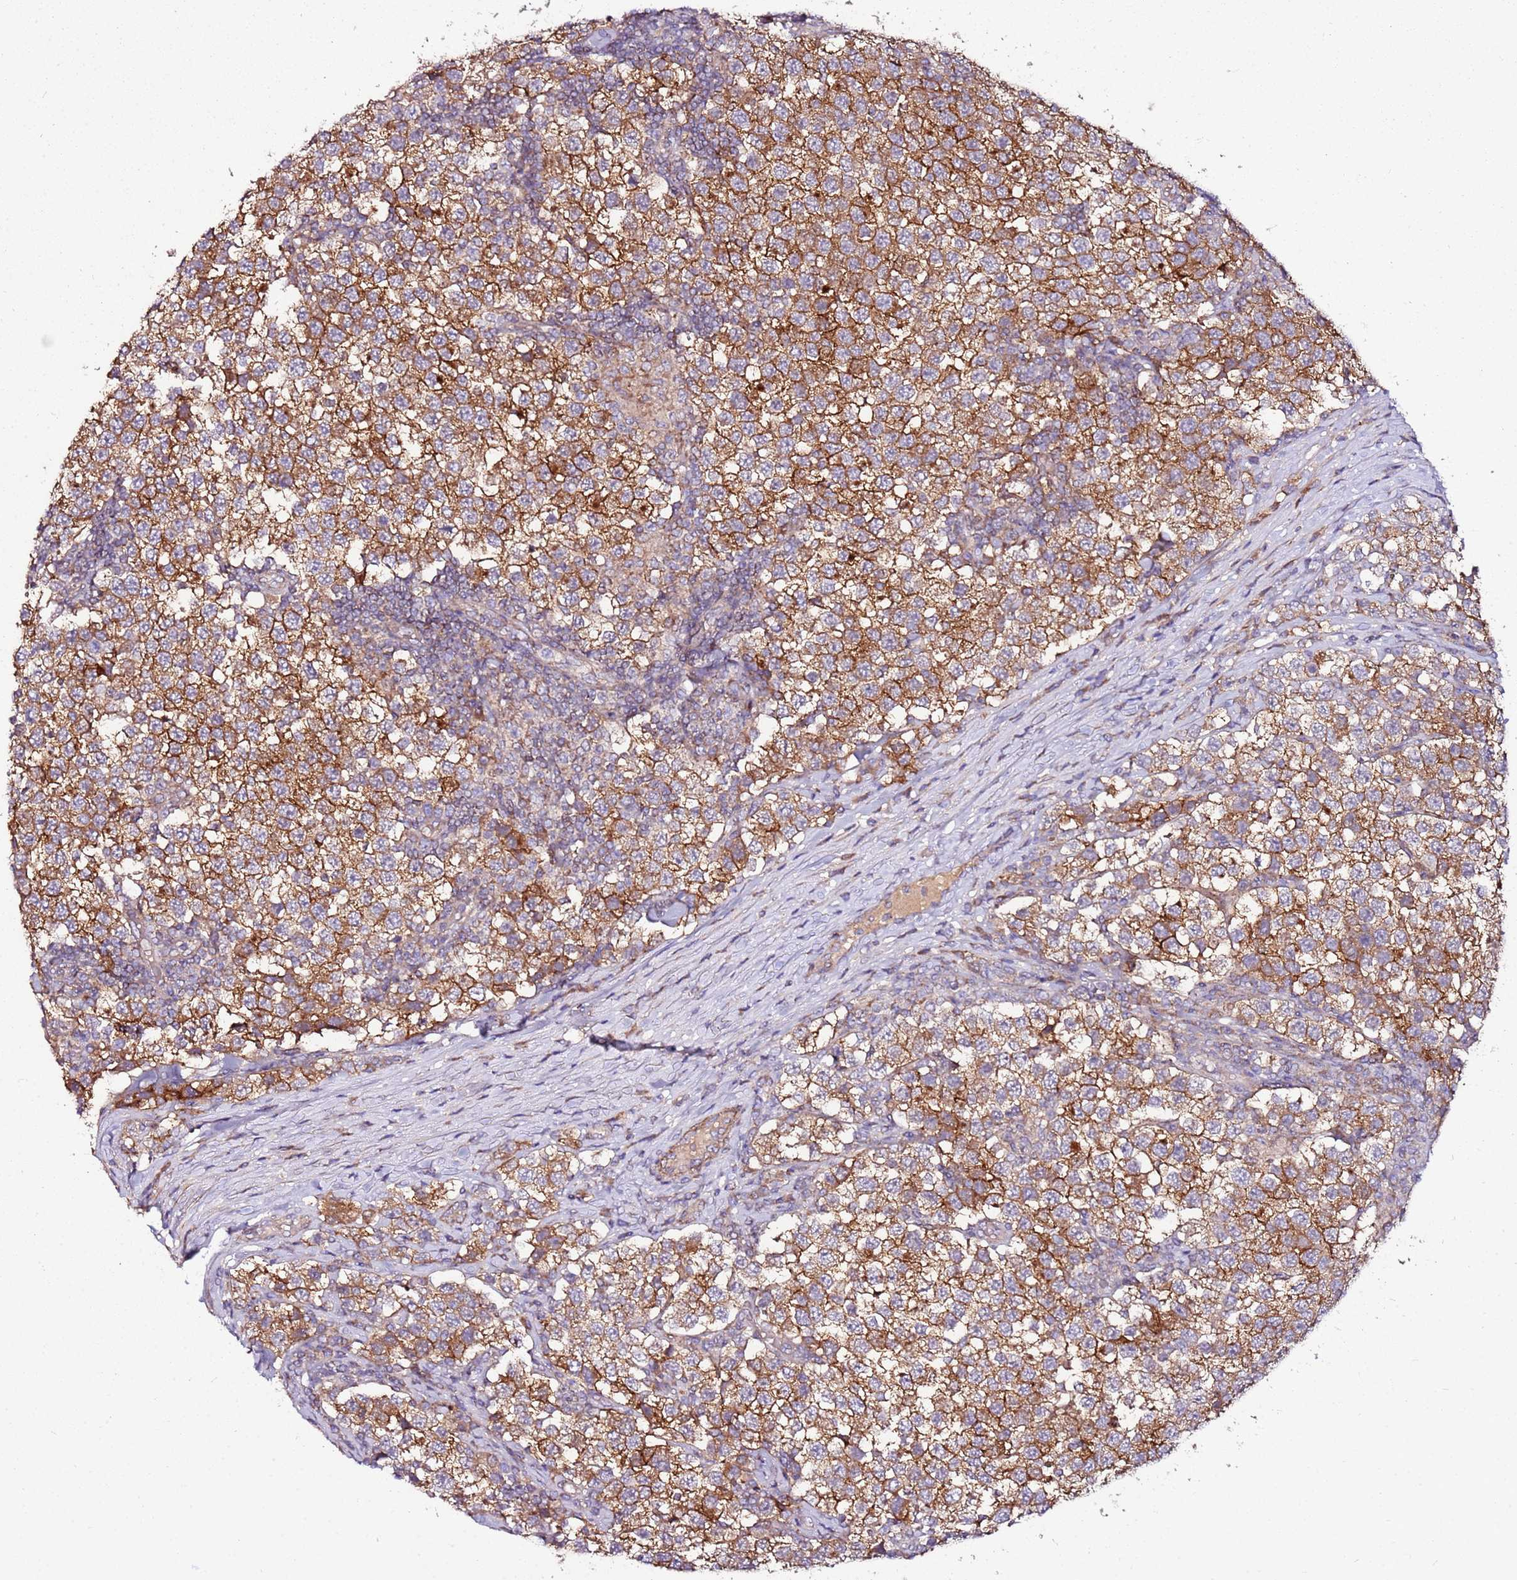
{"staining": {"intensity": "strong", "quantity": ">75%", "location": "cytoplasmic/membranous"}, "tissue": "testis cancer", "cell_type": "Tumor cells", "image_type": "cancer", "snomed": [{"axis": "morphology", "description": "Seminoma, NOS"}, {"axis": "topography", "description": "Testis"}], "caption": "A micrograph of testis cancer (seminoma) stained for a protein demonstrates strong cytoplasmic/membranous brown staining in tumor cells. (IHC, brightfield microscopy, high magnification).", "gene": "KRTAP21-3", "patient": {"sex": "male", "age": 34}}